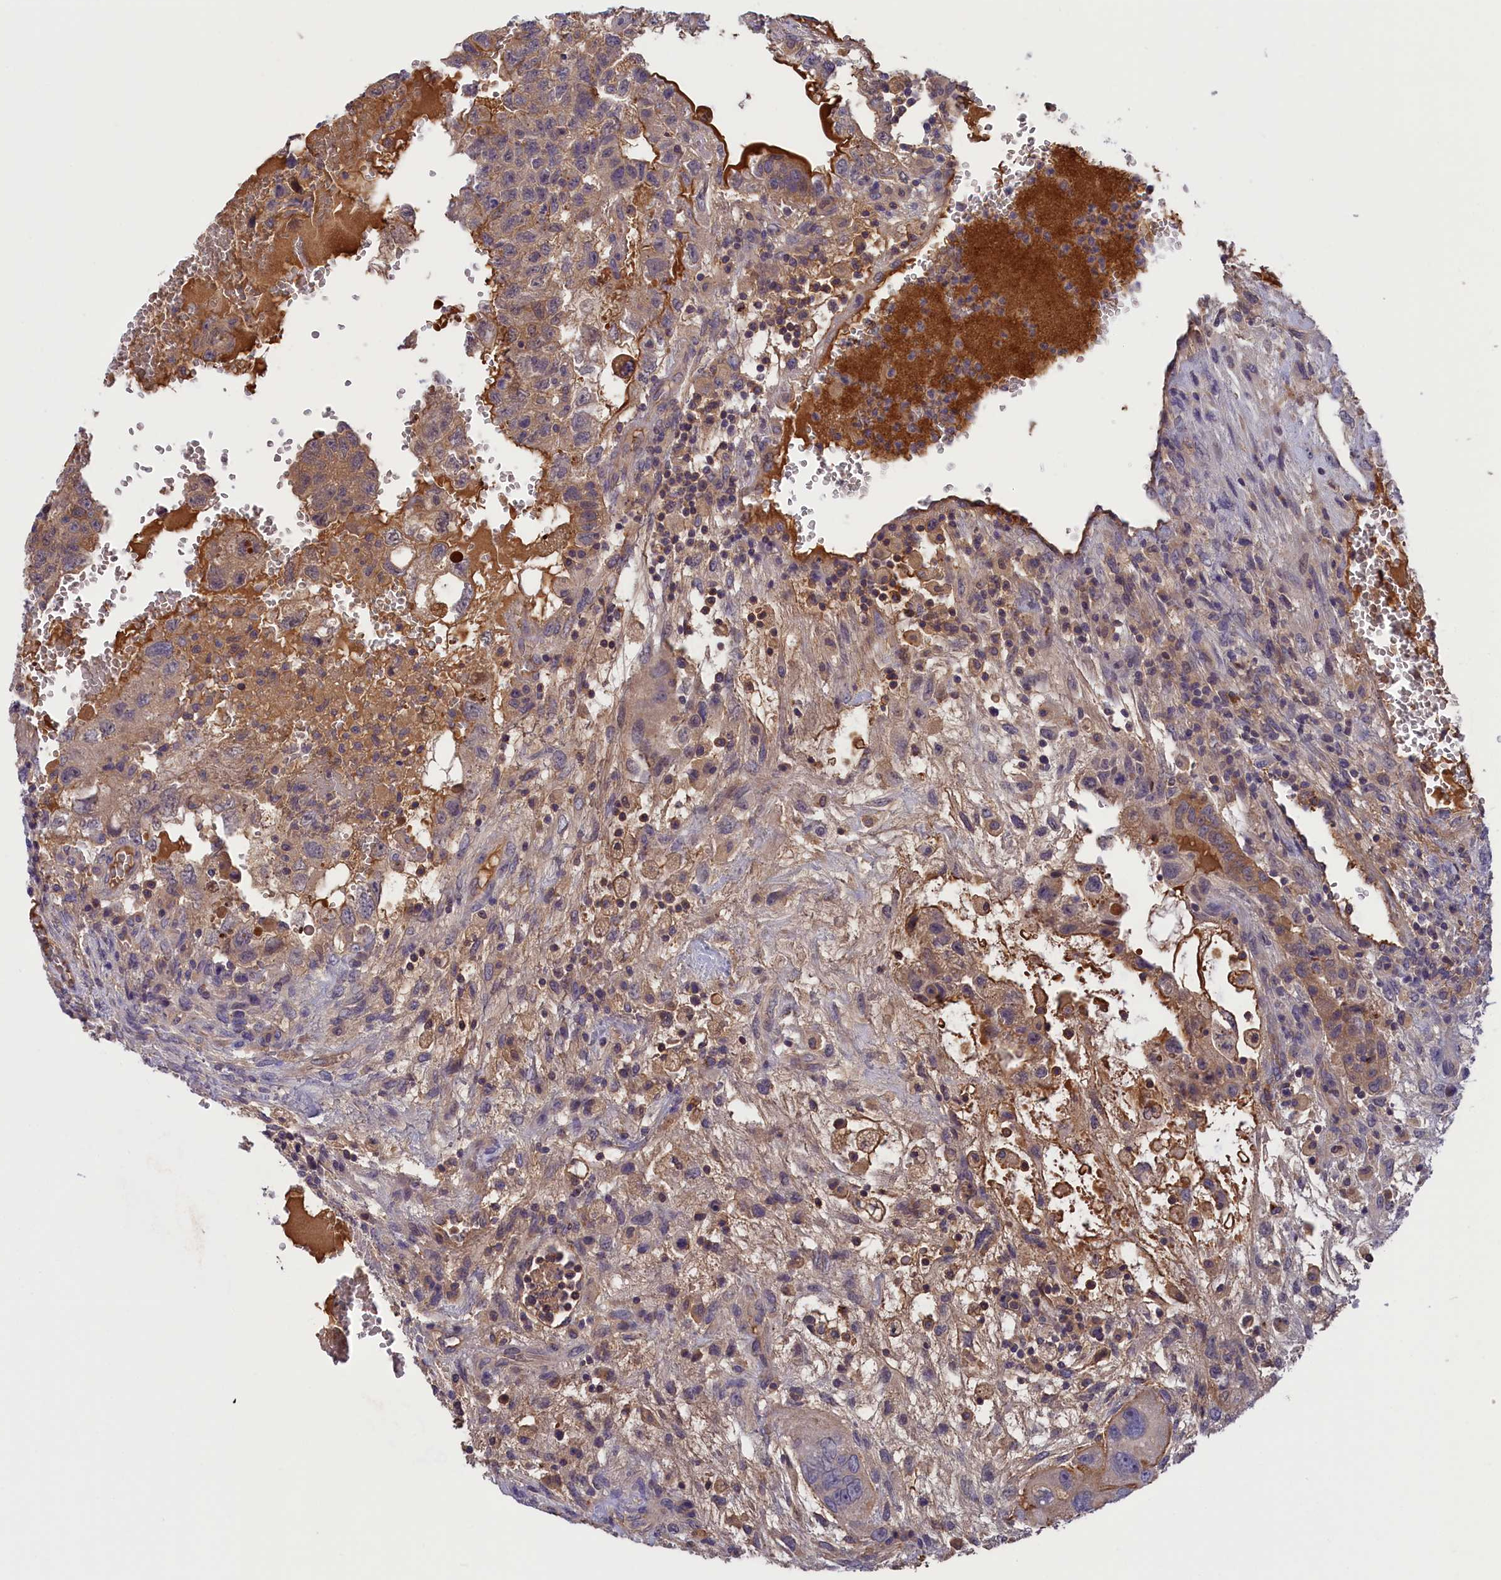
{"staining": {"intensity": "weak", "quantity": "<25%", "location": "cytoplasmic/membranous"}, "tissue": "testis cancer", "cell_type": "Tumor cells", "image_type": "cancer", "snomed": [{"axis": "morphology", "description": "Carcinoma, Embryonal, NOS"}, {"axis": "topography", "description": "Testis"}], "caption": "A high-resolution image shows immunohistochemistry staining of embryonal carcinoma (testis), which shows no significant staining in tumor cells. (DAB IHC, high magnification).", "gene": "STYX", "patient": {"sex": "male", "age": 36}}